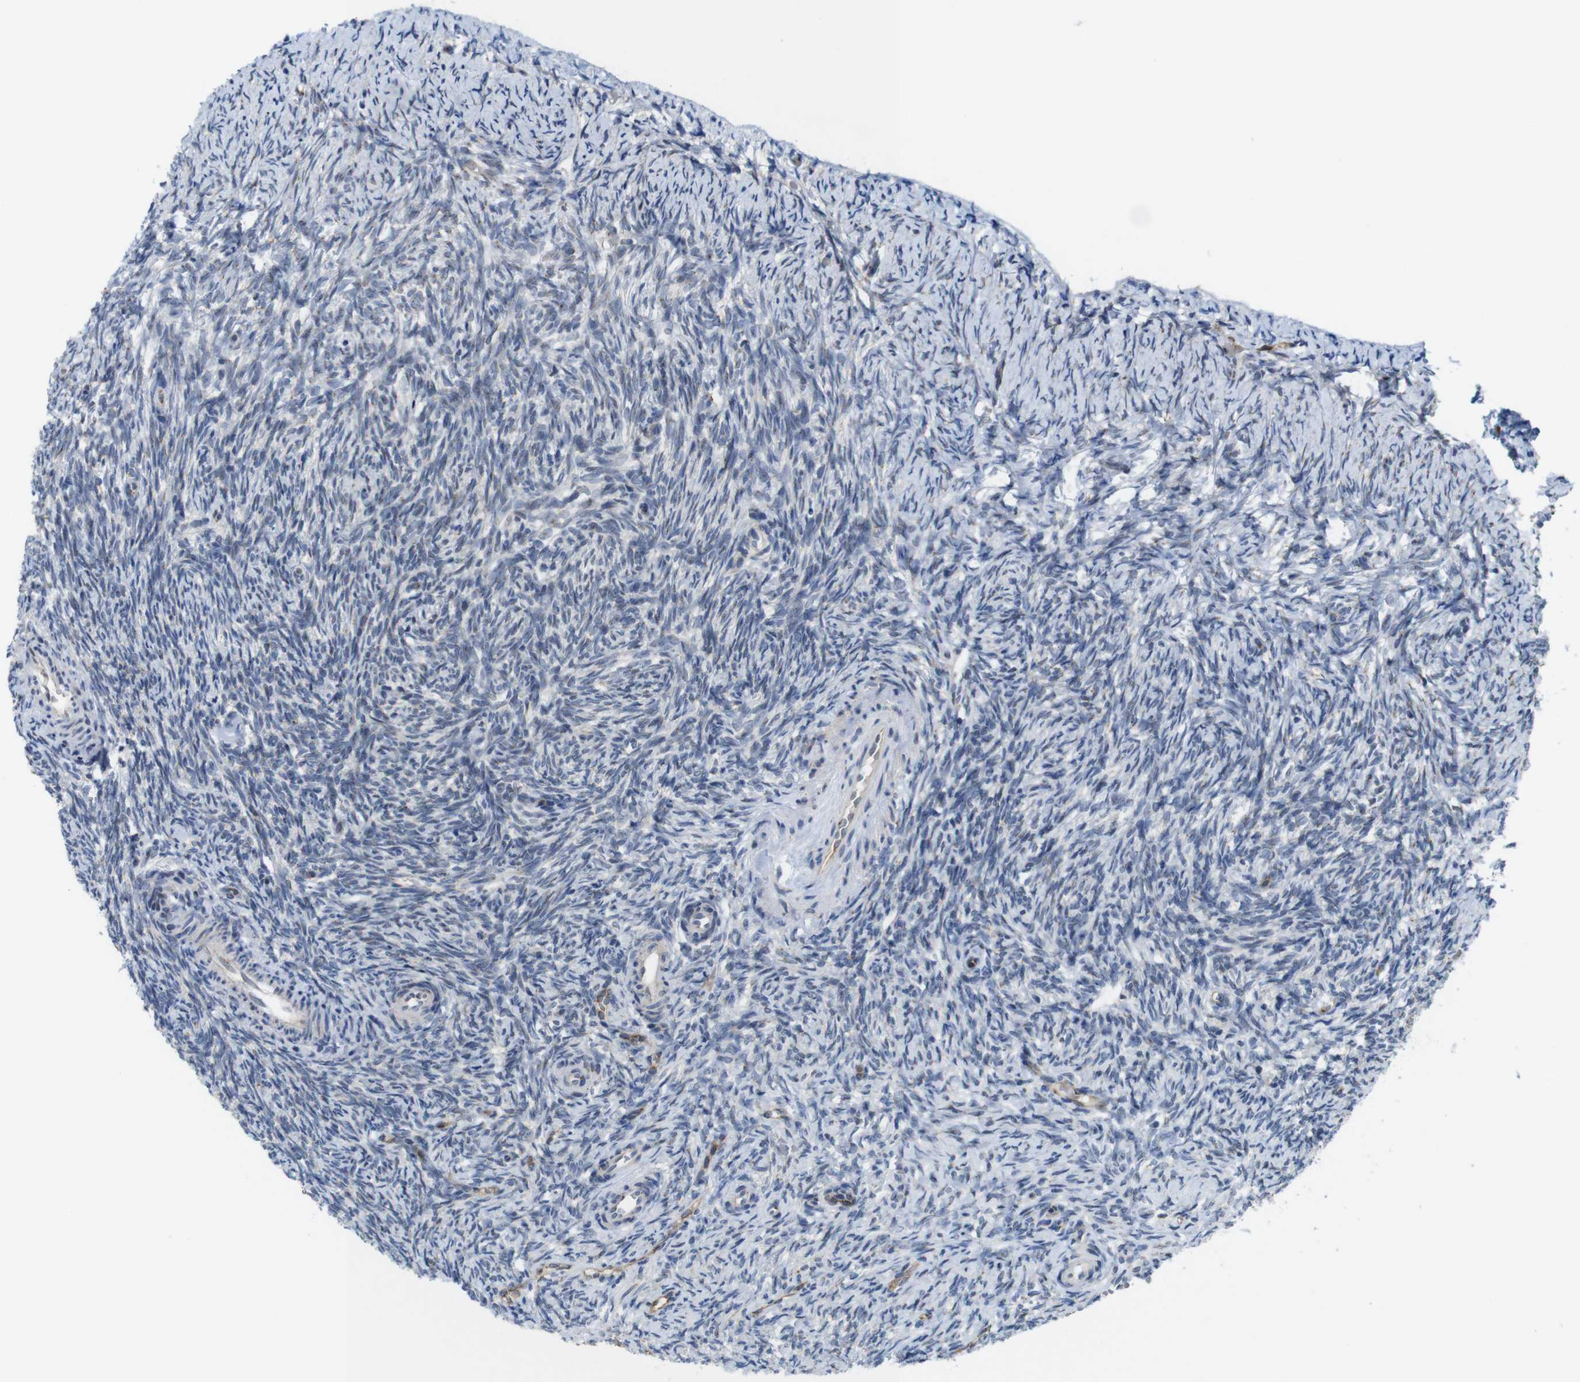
{"staining": {"intensity": "moderate", "quantity": "<25%", "location": "cytoplasmic/membranous"}, "tissue": "ovary", "cell_type": "Ovarian stroma cells", "image_type": "normal", "snomed": [{"axis": "morphology", "description": "Normal tissue, NOS"}, {"axis": "topography", "description": "Ovary"}], "caption": "Protein analysis of normal ovary displays moderate cytoplasmic/membranous expression in approximately <25% of ovarian stroma cells.", "gene": "EFCAB14", "patient": {"sex": "female", "age": 41}}